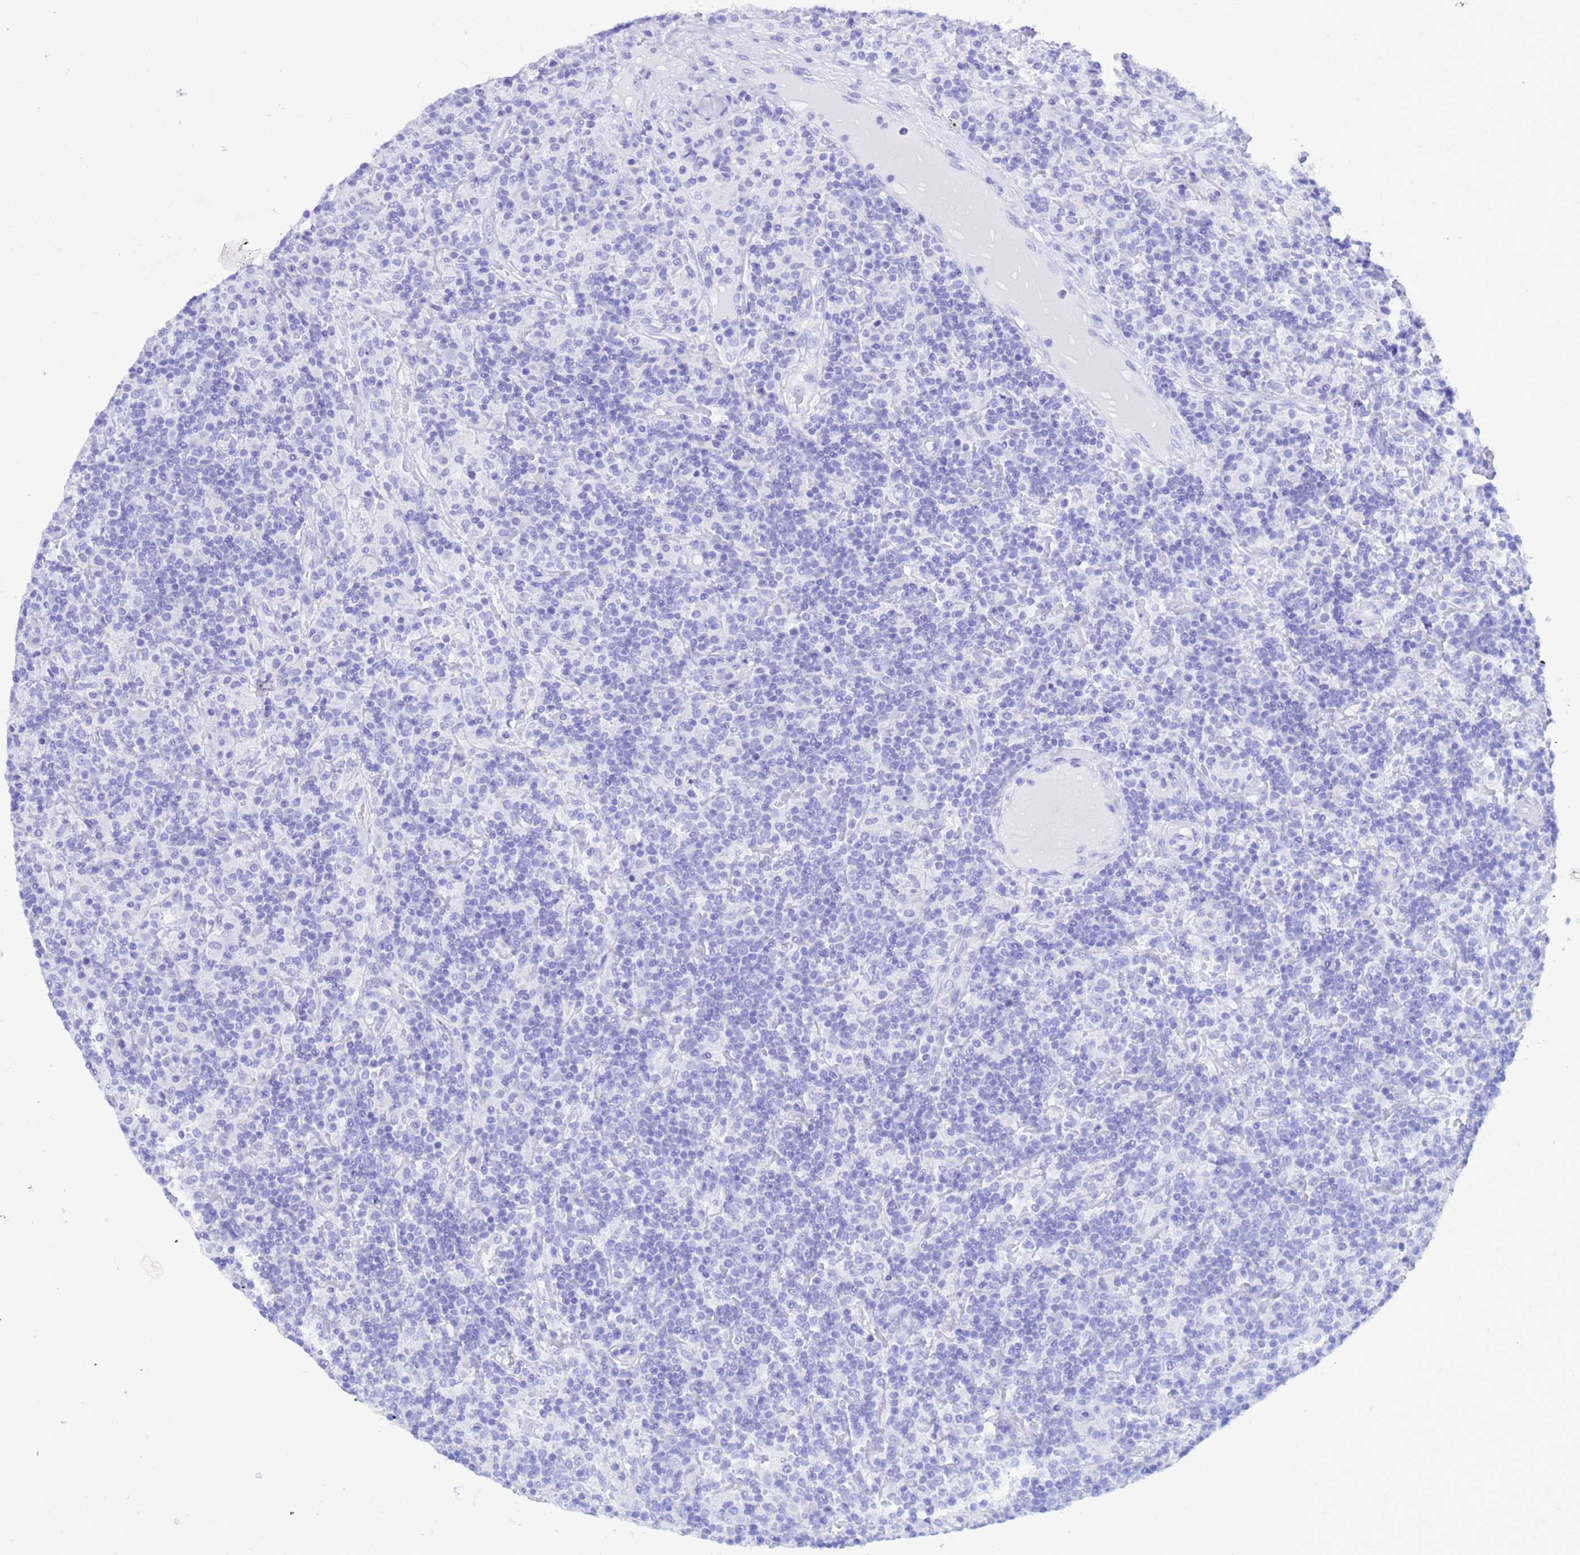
{"staining": {"intensity": "negative", "quantity": "none", "location": "none"}, "tissue": "lymphoma", "cell_type": "Tumor cells", "image_type": "cancer", "snomed": [{"axis": "morphology", "description": "Hodgkin's disease, NOS"}, {"axis": "topography", "description": "Lymph node"}], "caption": "This is an immunohistochemistry (IHC) image of lymphoma. There is no staining in tumor cells.", "gene": "AKR1C2", "patient": {"sex": "male", "age": 70}}